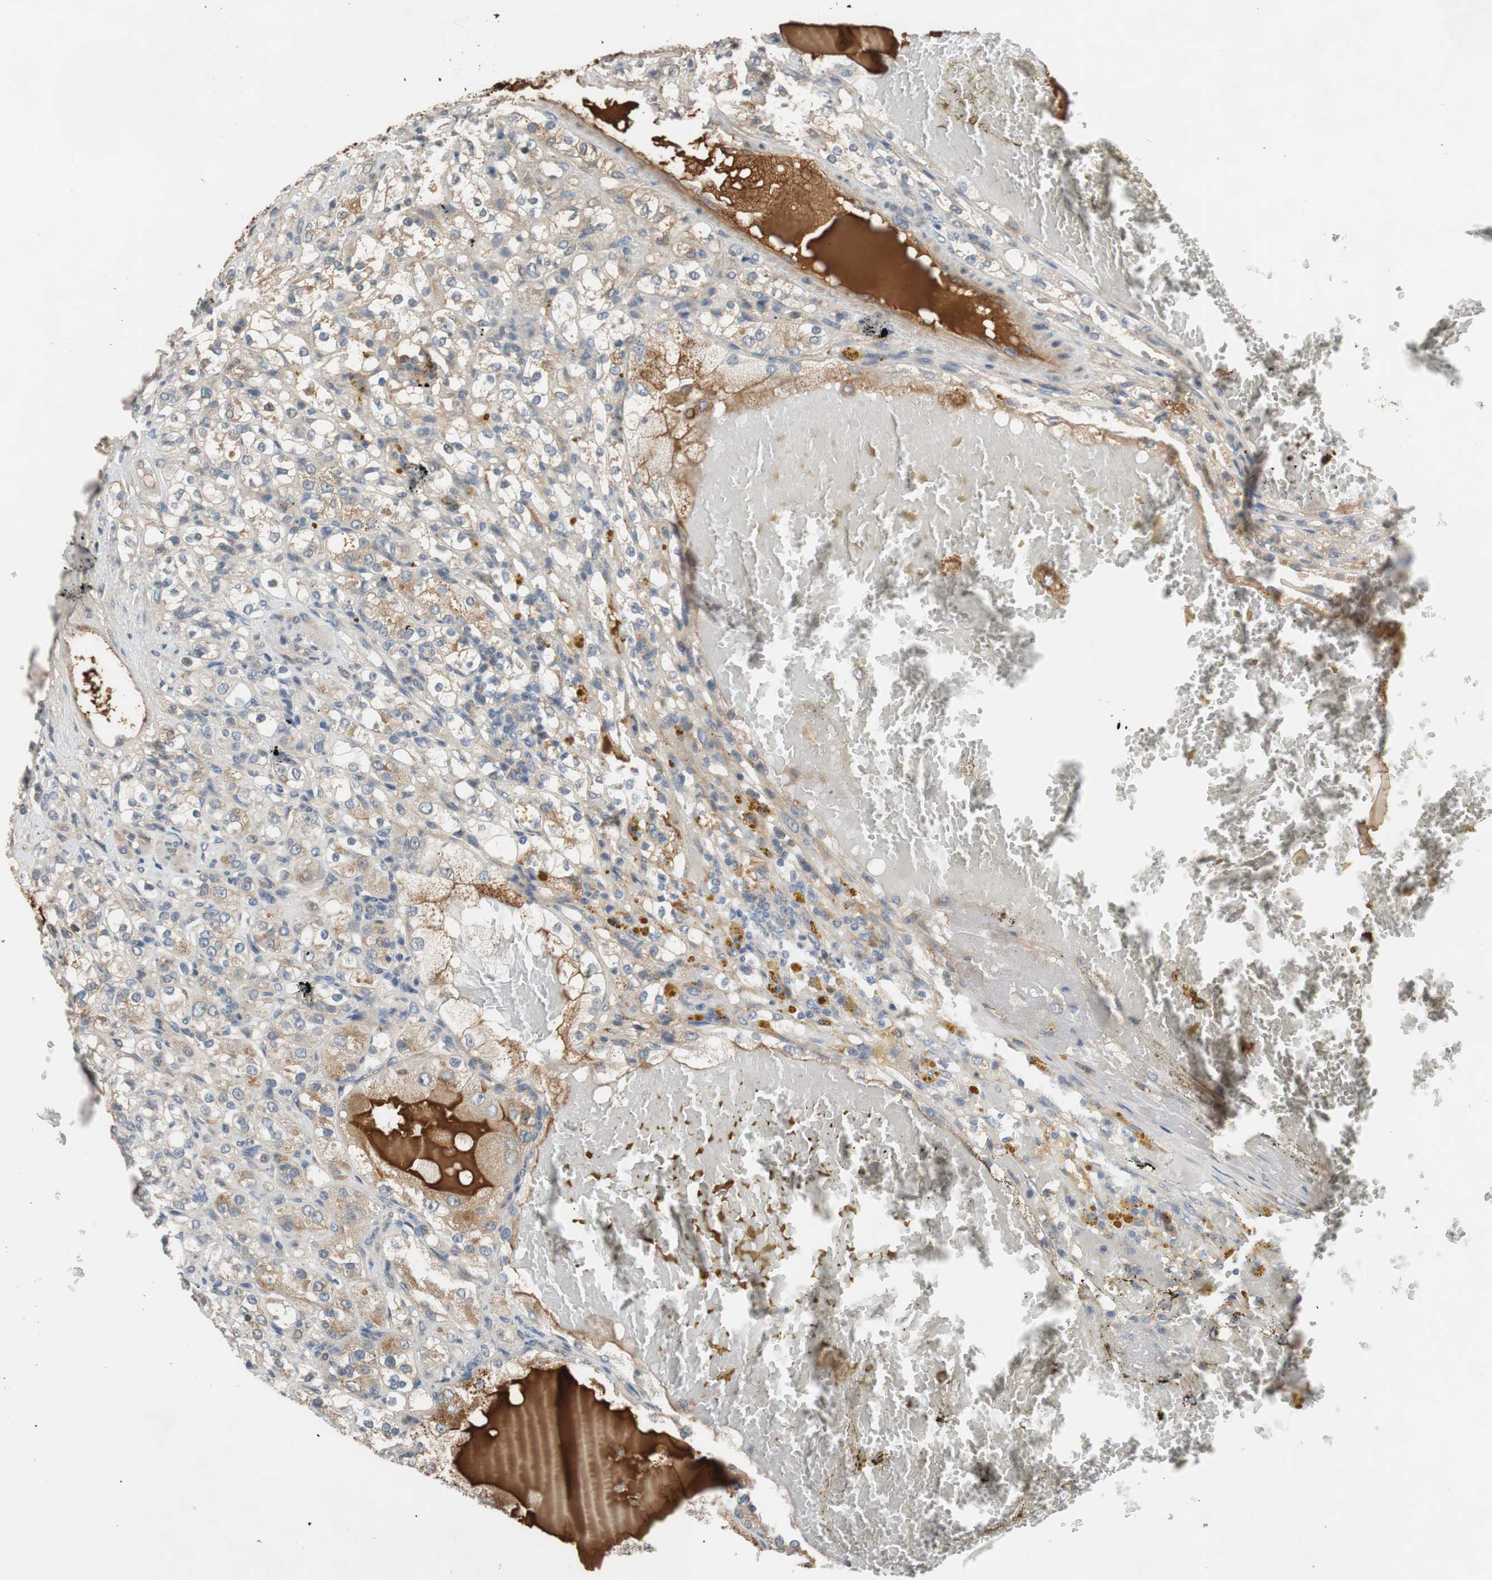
{"staining": {"intensity": "weak", "quantity": ">75%", "location": "cytoplasmic/membranous"}, "tissue": "renal cancer", "cell_type": "Tumor cells", "image_type": "cancer", "snomed": [{"axis": "morphology", "description": "Normal tissue, NOS"}, {"axis": "morphology", "description": "Adenocarcinoma, NOS"}, {"axis": "topography", "description": "Kidney"}], "caption": "Weak cytoplasmic/membranous staining for a protein is identified in about >75% of tumor cells of renal cancer using immunohistochemistry (IHC).", "gene": "C4A", "patient": {"sex": "male", "age": 61}}